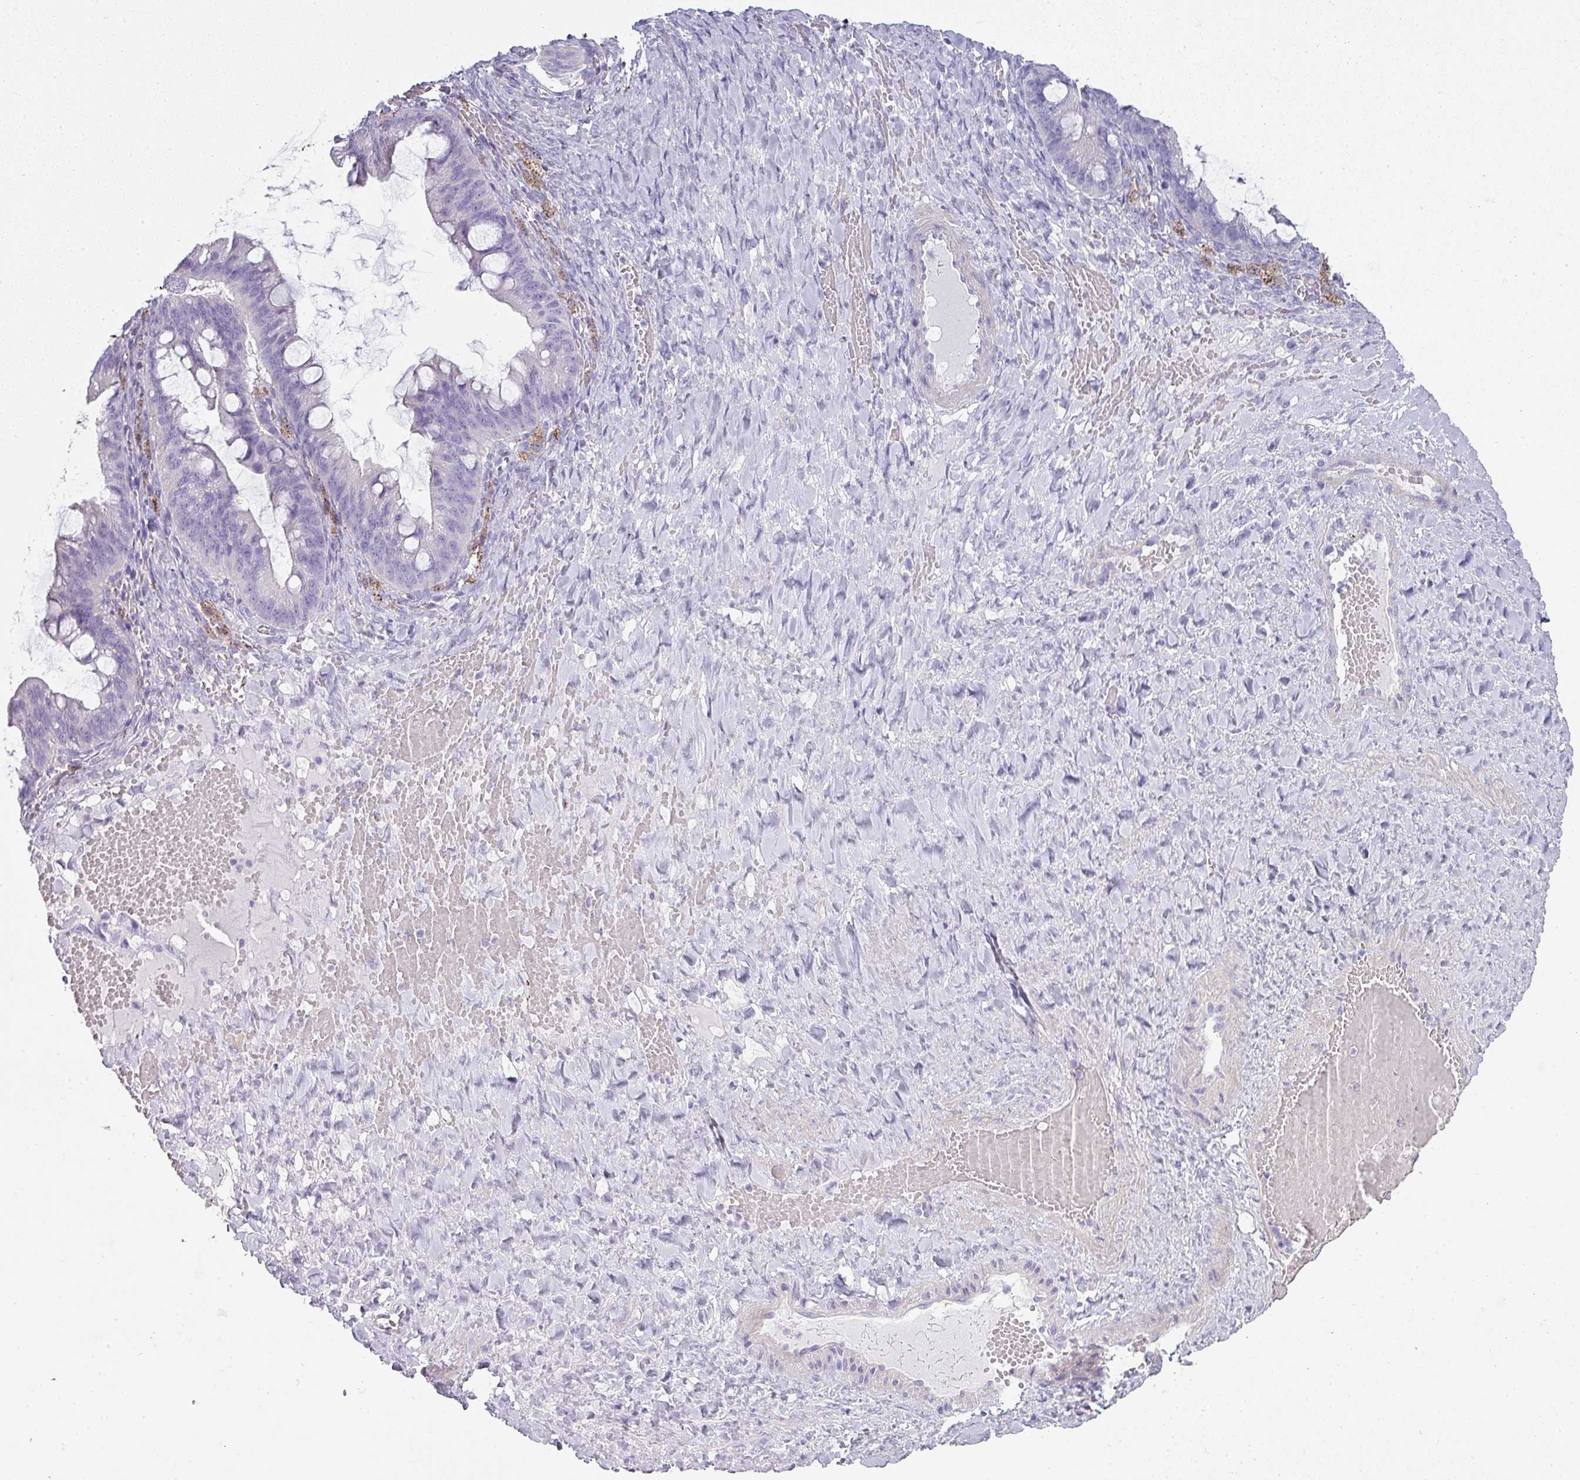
{"staining": {"intensity": "negative", "quantity": "none", "location": "none"}, "tissue": "ovarian cancer", "cell_type": "Tumor cells", "image_type": "cancer", "snomed": [{"axis": "morphology", "description": "Cystadenocarcinoma, mucinous, NOS"}, {"axis": "topography", "description": "Ovary"}], "caption": "A photomicrograph of human ovarian cancer is negative for staining in tumor cells.", "gene": "GLI4", "patient": {"sex": "female", "age": 73}}